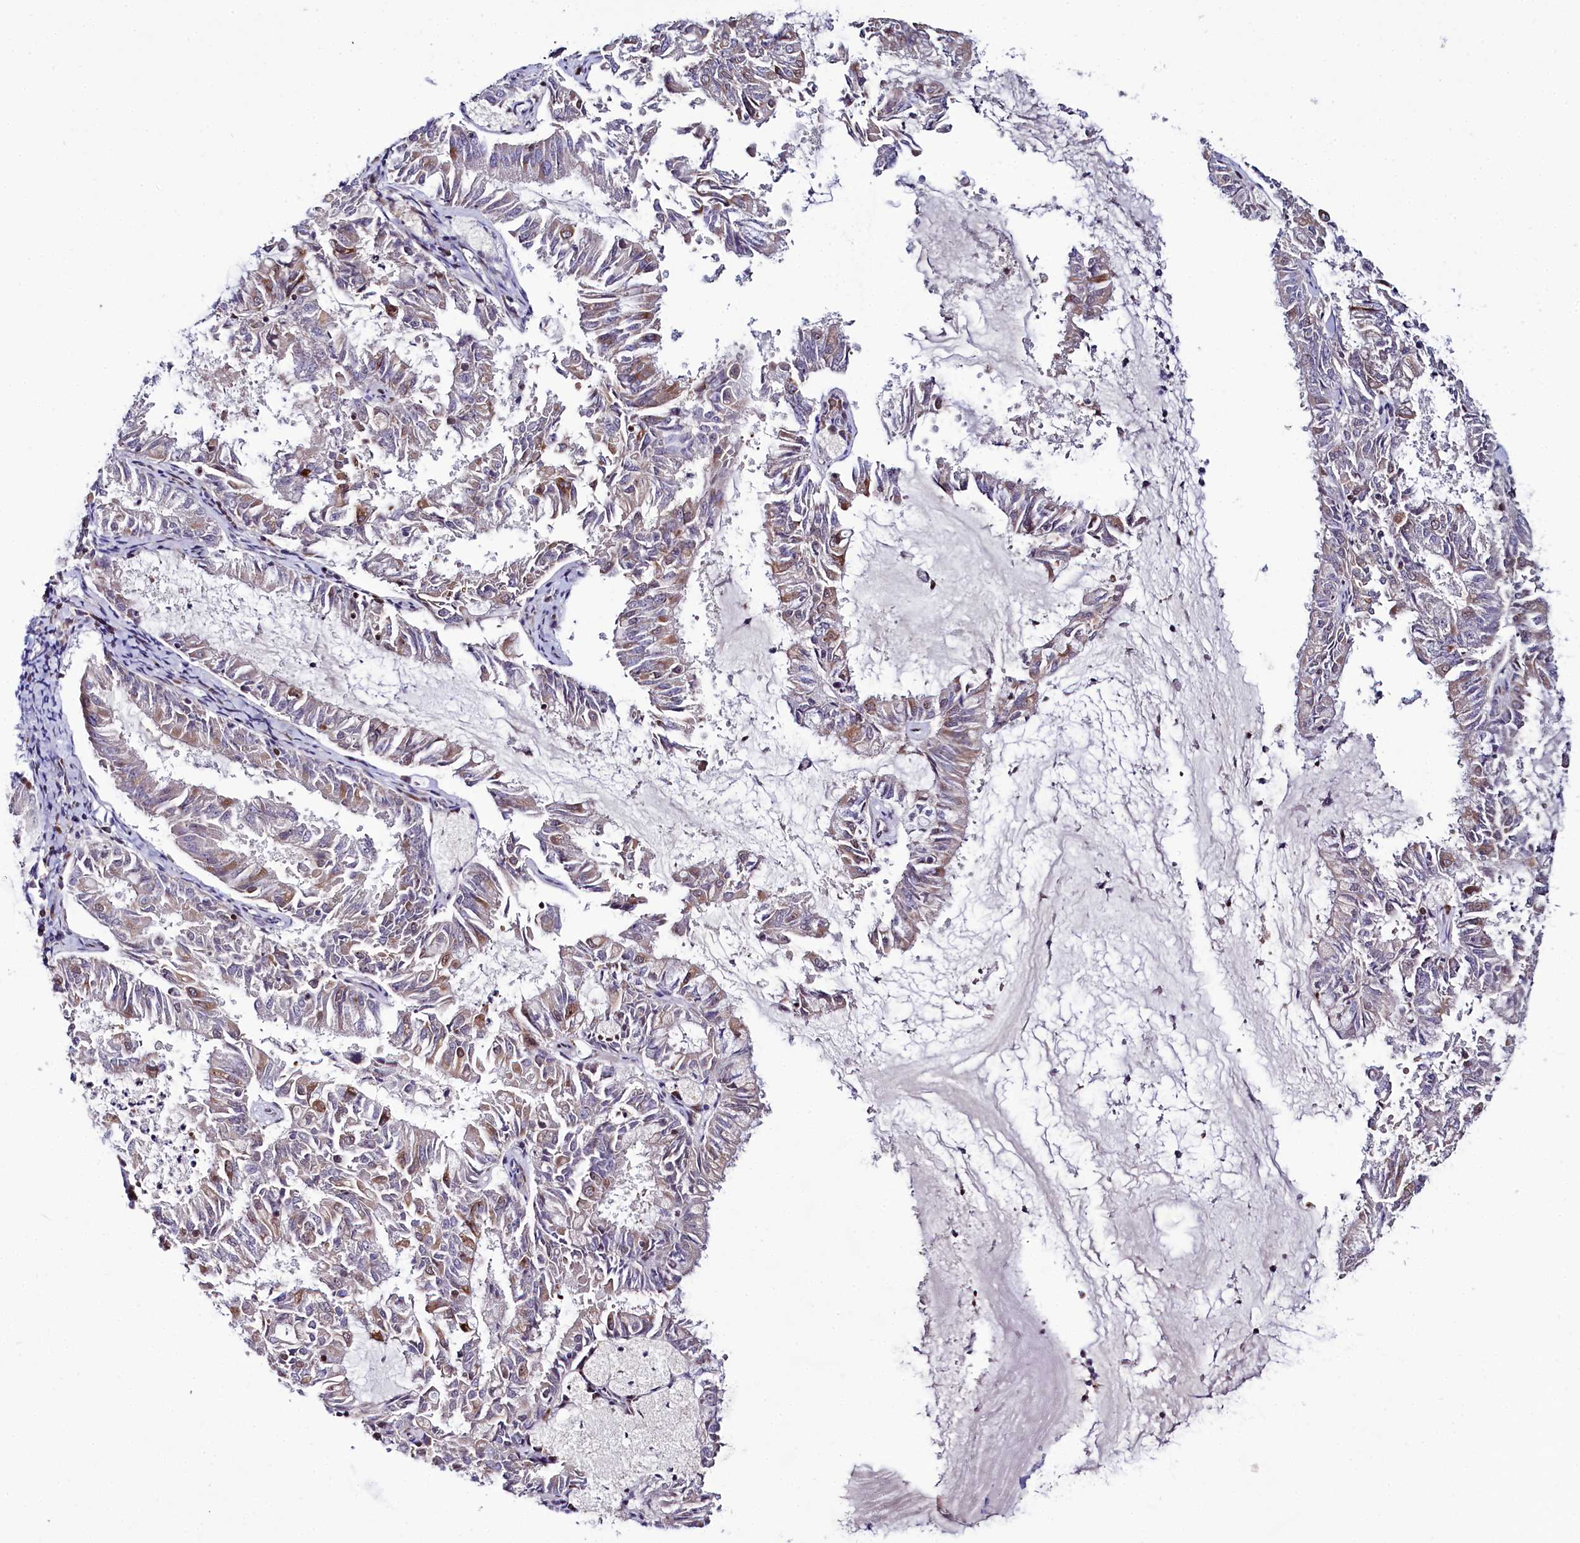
{"staining": {"intensity": "moderate", "quantity": "<25%", "location": "cytoplasmic/membranous,nuclear"}, "tissue": "endometrial cancer", "cell_type": "Tumor cells", "image_type": "cancer", "snomed": [{"axis": "morphology", "description": "Adenocarcinoma, NOS"}, {"axis": "topography", "description": "Endometrium"}], "caption": "A brown stain labels moderate cytoplasmic/membranous and nuclear staining of a protein in human endometrial cancer tumor cells.", "gene": "TCOF1", "patient": {"sex": "female", "age": 57}}